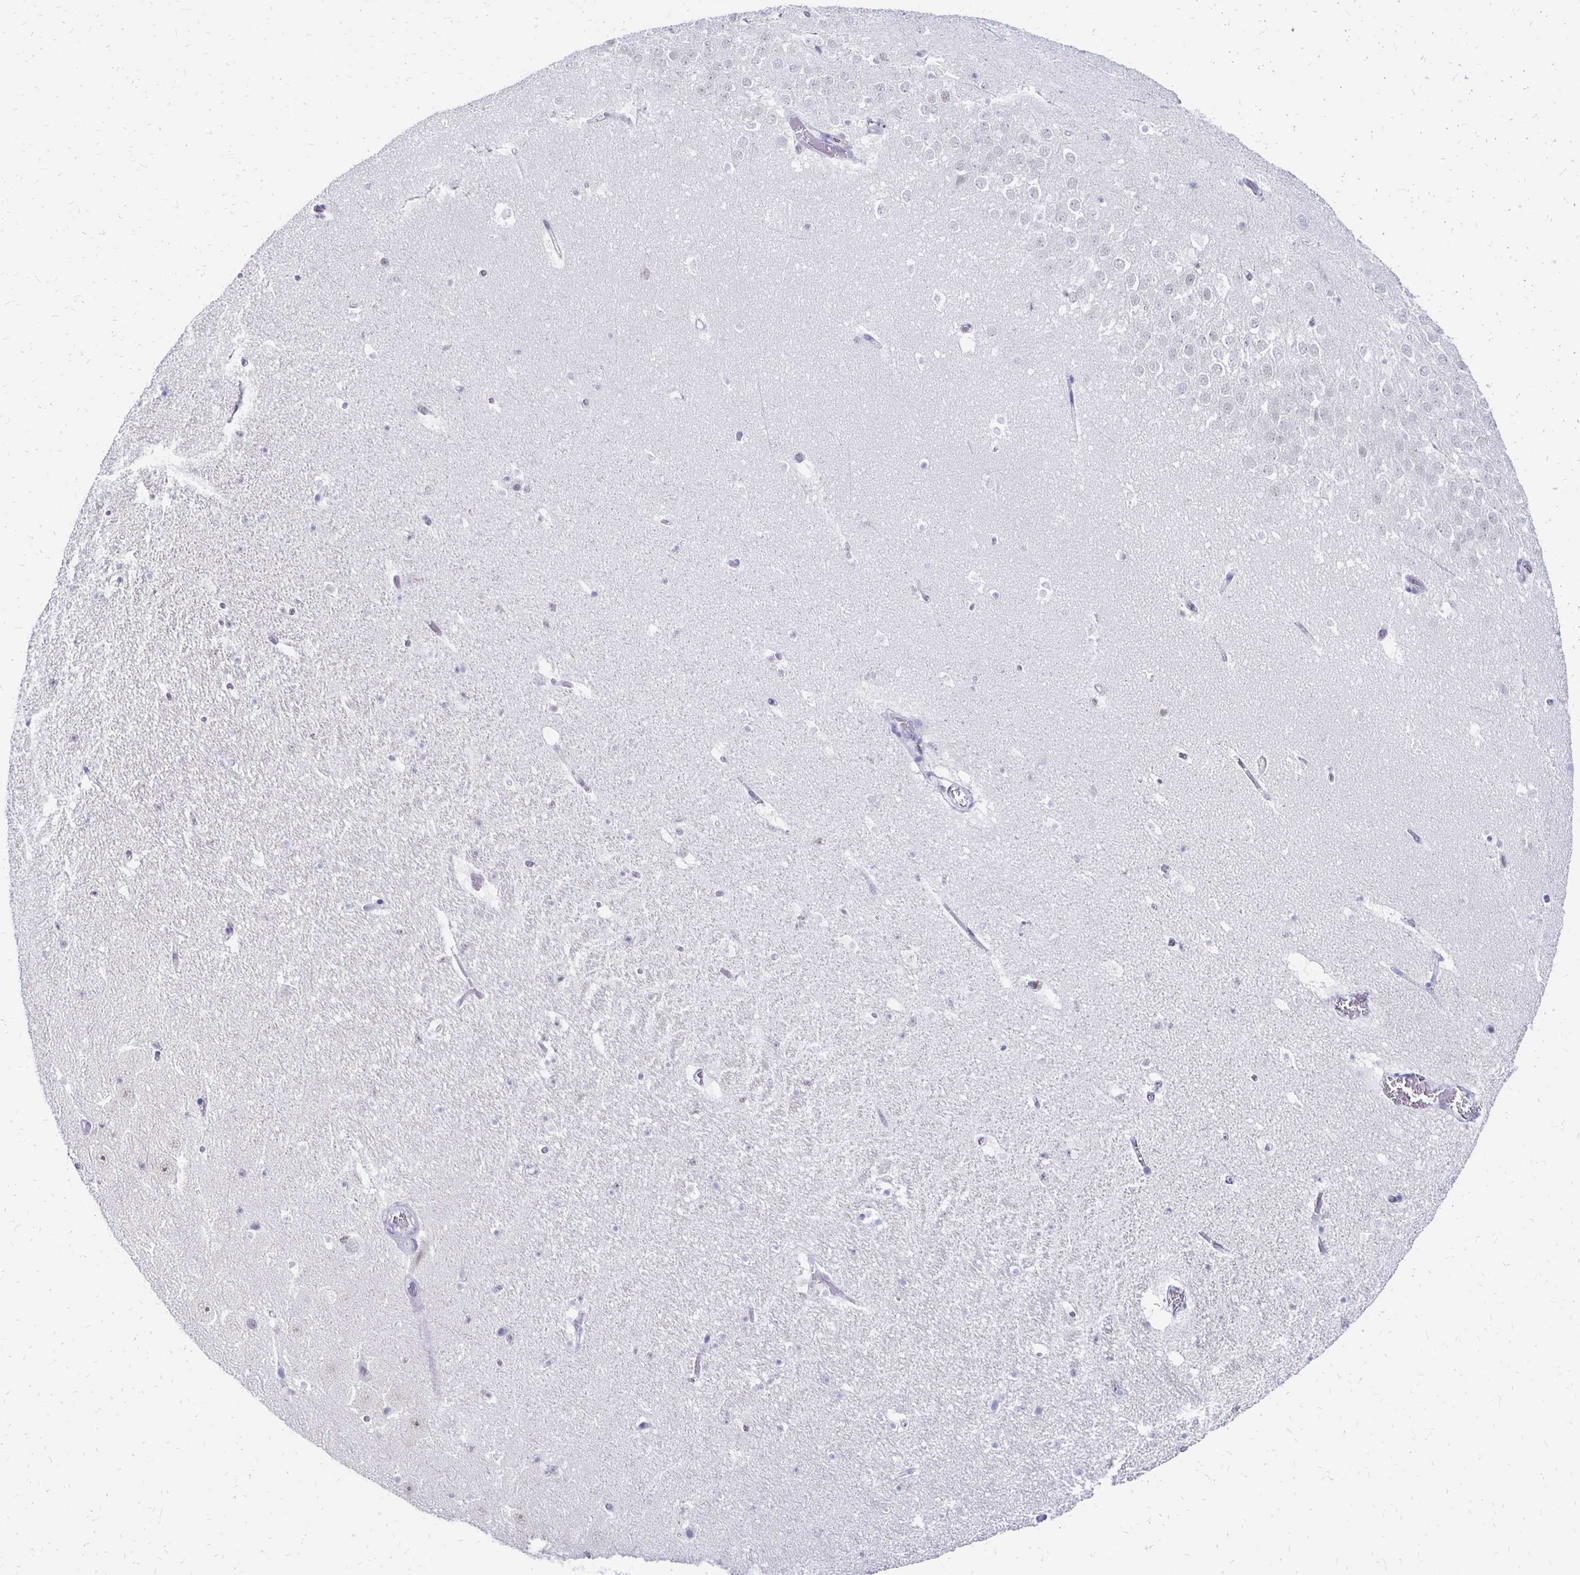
{"staining": {"intensity": "negative", "quantity": "none", "location": "none"}, "tissue": "hippocampus", "cell_type": "Glial cells", "image_type": "normal", "snomed": [{"axis": "morphology", "description": "Normal tissue, NOS"}, {"axis": "topography", "description": "Hippocampus"}], "caption": "Immunohistochemistry photomicrograph of benign hippocampus stained for a protein (brown), which displays no positivity in glial cells. (DAB immunohistochemistry (IHC), high magnification).", "gene": "SYT2", "patient": {"sex": "female", "age": 42}}